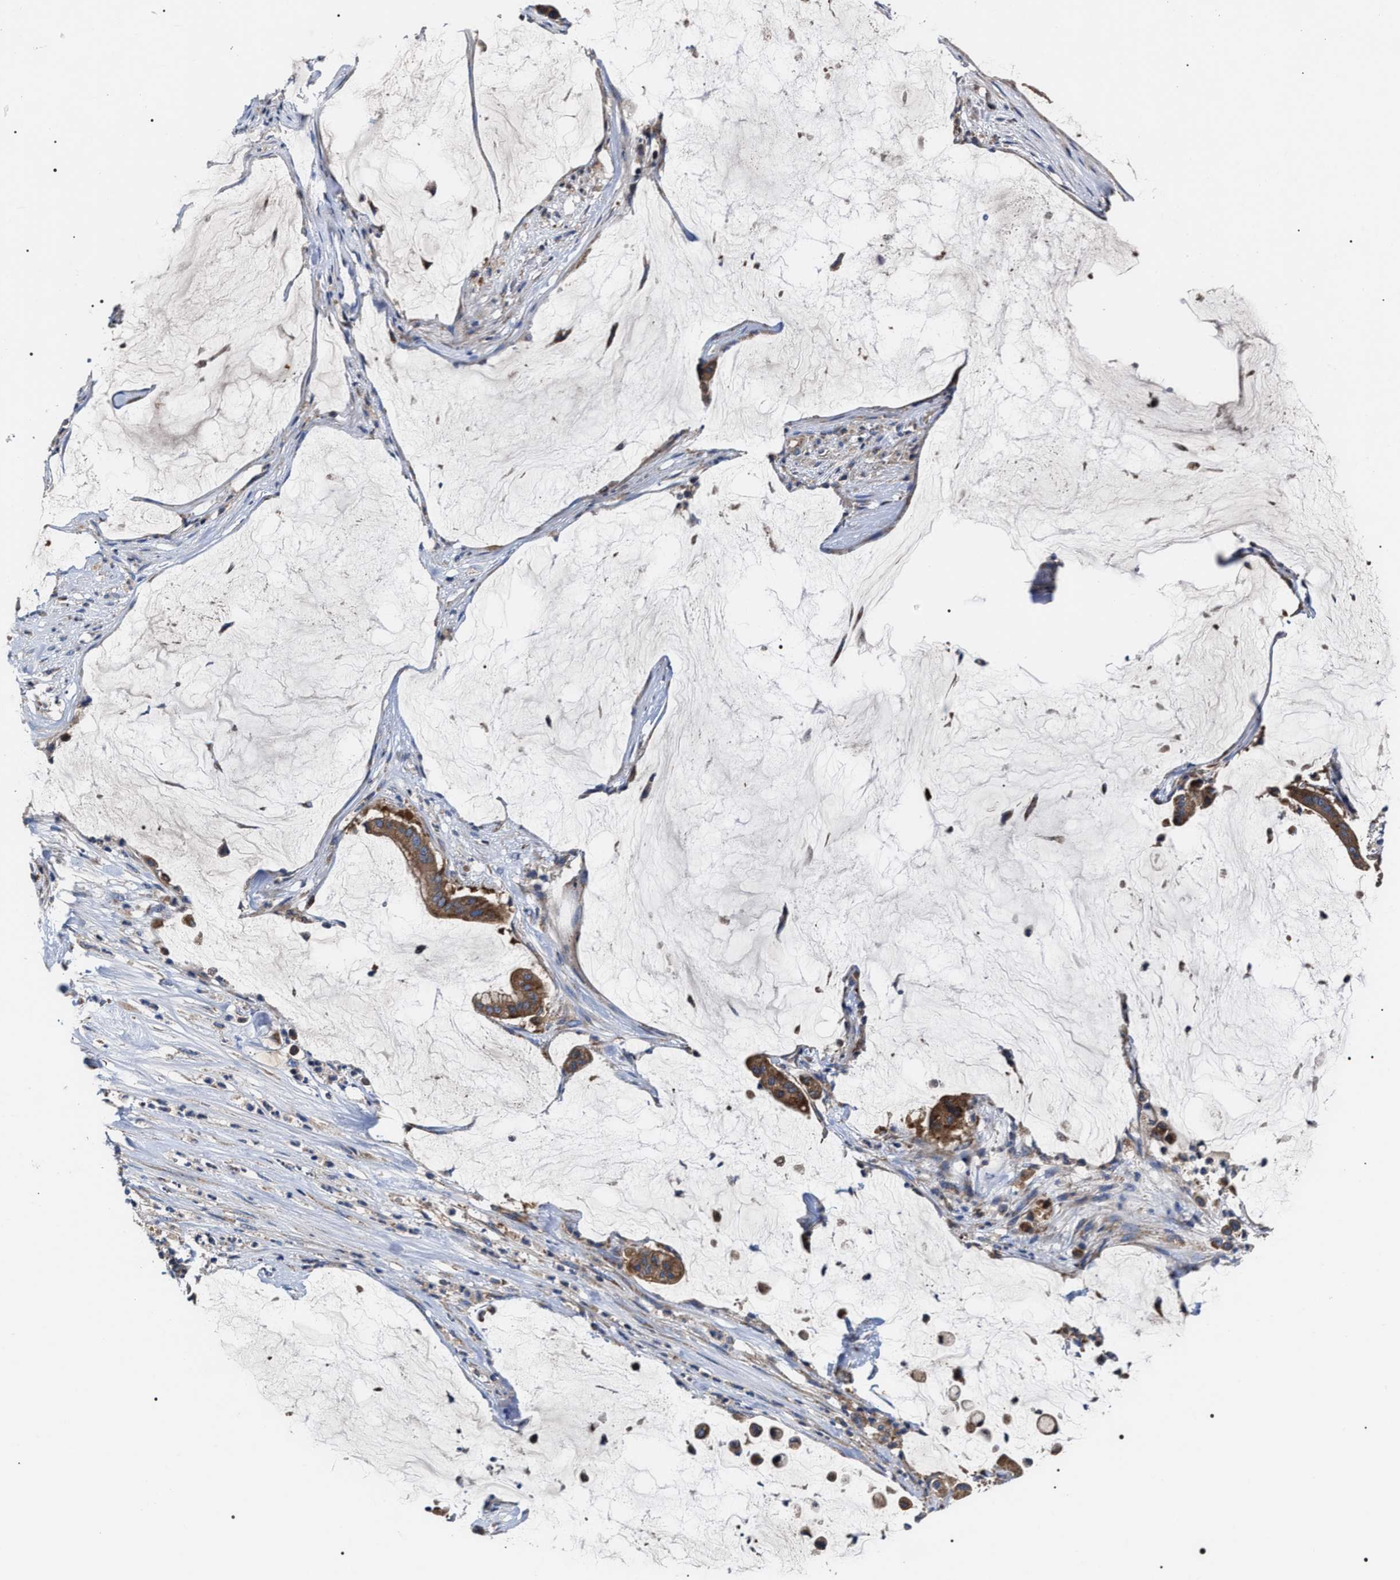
{"staining": {"intensity": "moderate", "quantity": ">75%", "location": "cytoplasmic/membranous"}, "tissue": "pancreatic cancer", "cell_type": "Tumor cells", "image_type": "cancer", "snomed": [{"axis": "morphology", "description": "Adenocarcinoma, NOS"}, {"axis": "topography", "description": "Pancreas"}], "caption": "This photomicrograph displays IHC staining of human pancreatic adenocarcinoma, with medium moderate cytoplasmic/membranous staining in approximately >75% of tumor cells.", "gene": "MACC1", "patient": {"sex": "male", "age": 41}}